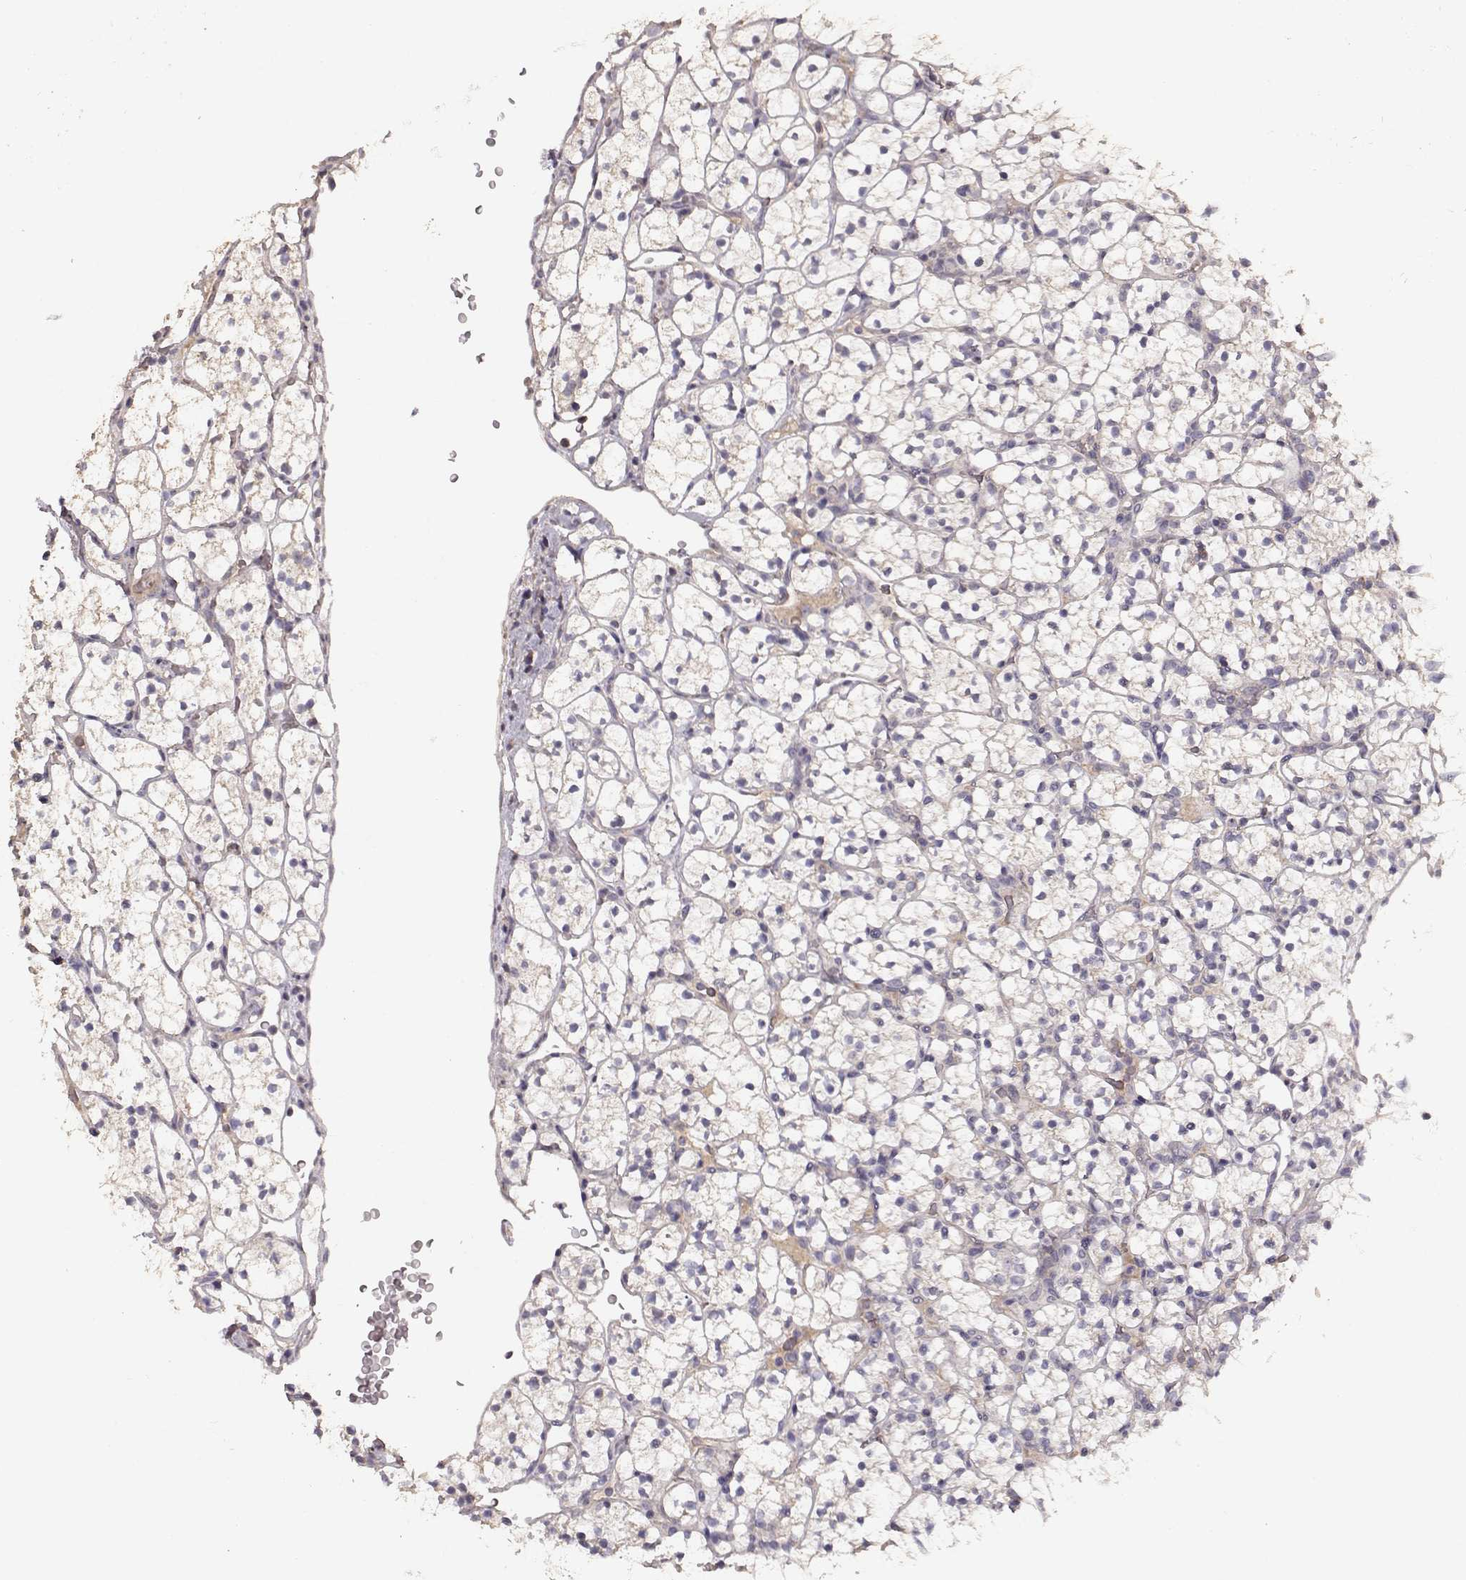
{"staining": {"intensity": "negative", "quantity": "none", "location": "none"}, "tissue": "renal cancer", "cell_type": "Tumor cells", "image_type": "cancer", "snomed": [{"axis": "morphology", "description": "Adenocarcinoma, NOS"}, {"axis": "topography", "description": "Kidney"}], "caption": "Human adenocarcinoma (renal) stained for a protein using immunohistochemistry (IHC) exhibits no staining in tumor cells.", "gene": "PMCH", "patient": {"sex": "female", "age": 89}}